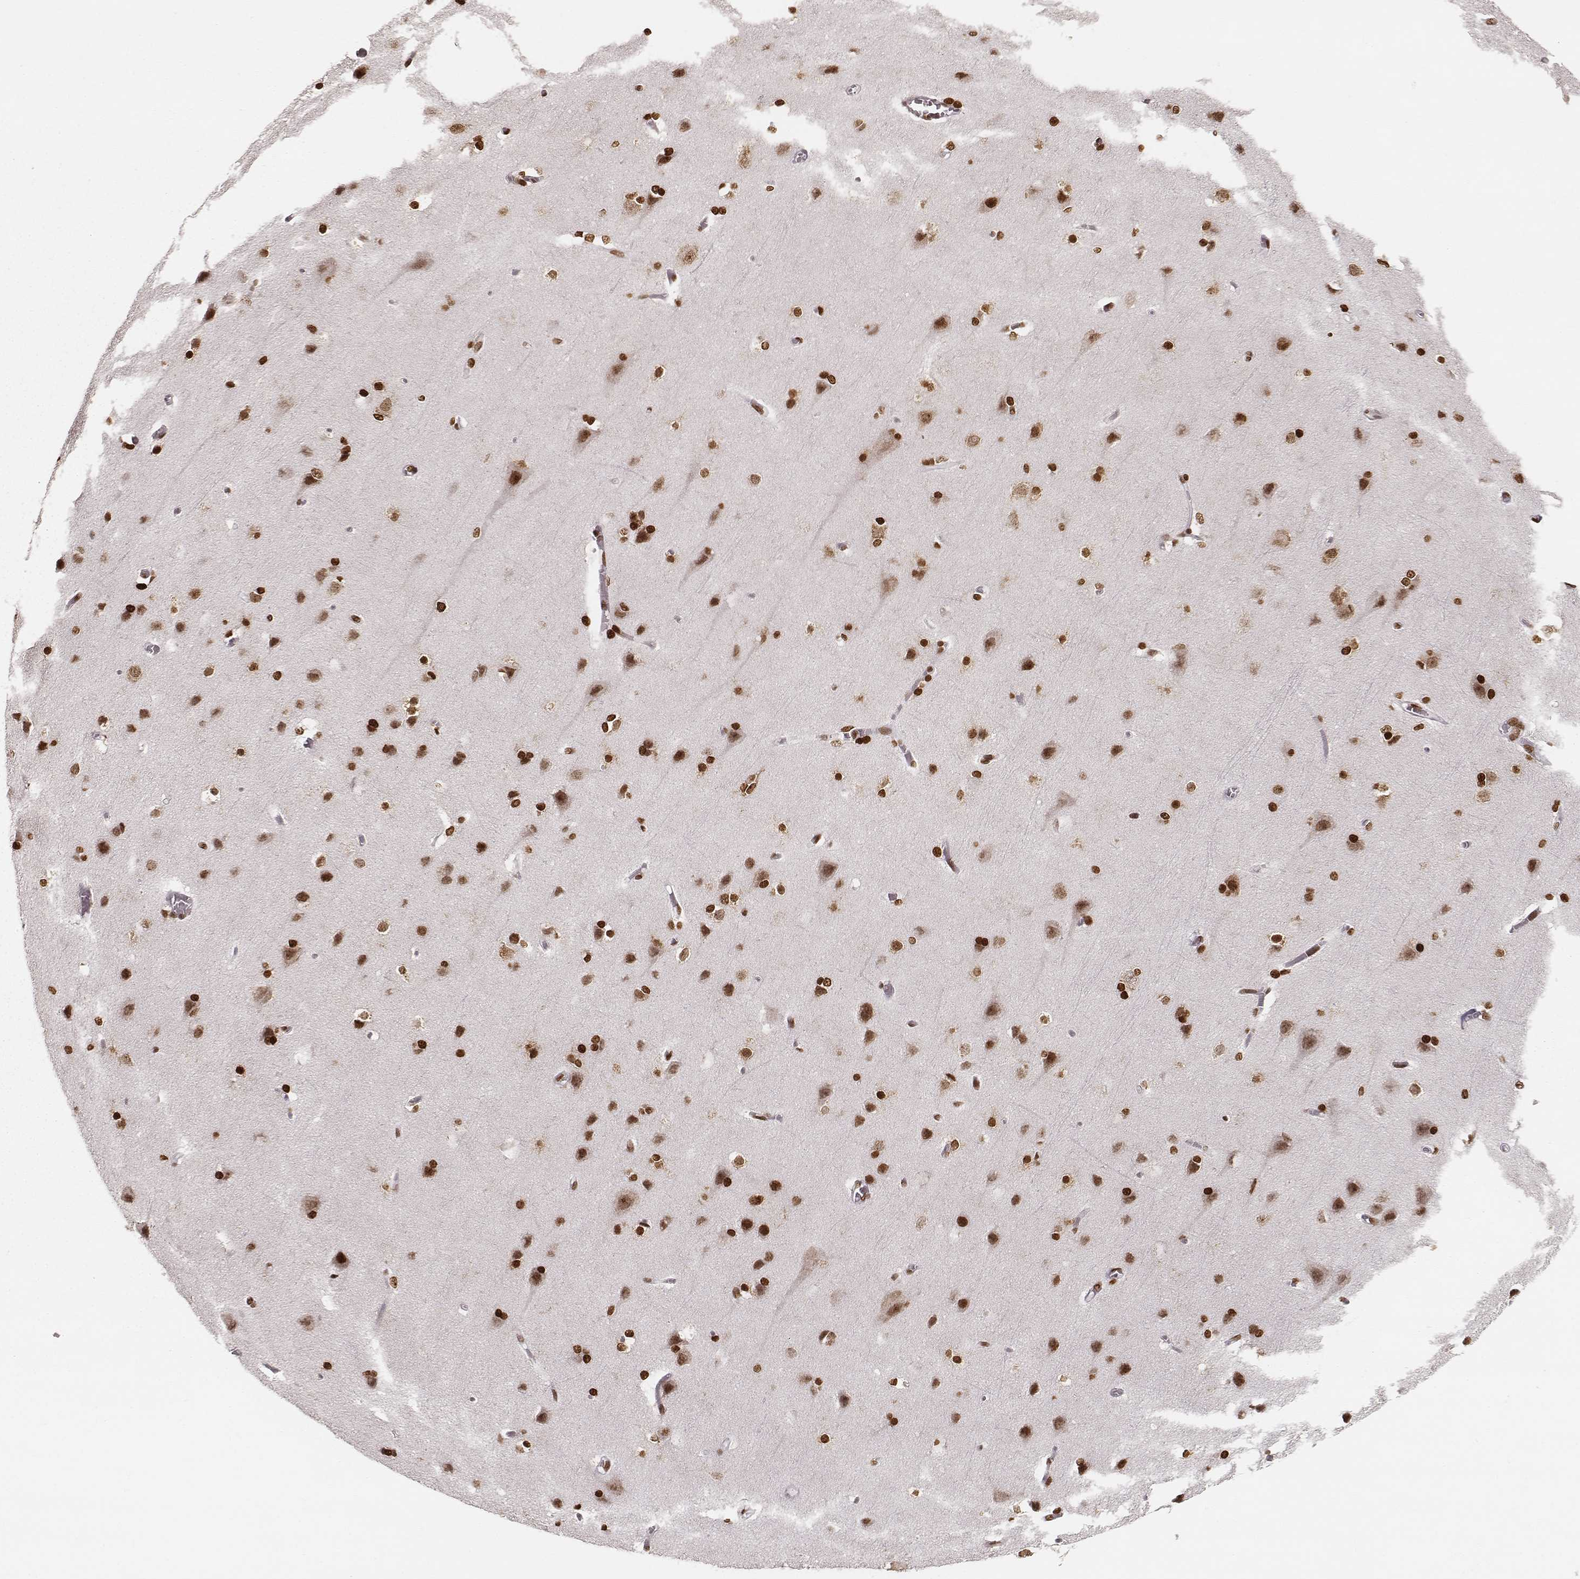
{"staining": {"intensity": "moderate", "quantity": ">75%", "location": "nuclear"}, "tissue": "cerebral cortex", "cell_type": "Endothelial cells", "image_type": "normal", "snomed": [{"axis": "morphology", "description": "Normal tissue, NOS"}, {"axis": "topography", "description": "Cerebral cortex"}], "caption": "Immunohistochemical staining of normal human cerebral cortex reveals medium levels of moderate nuclear staining in approximately >75% of endothelial cells.", "gene": "PARP1", "patient": {"sex": "male", "age": 37}}